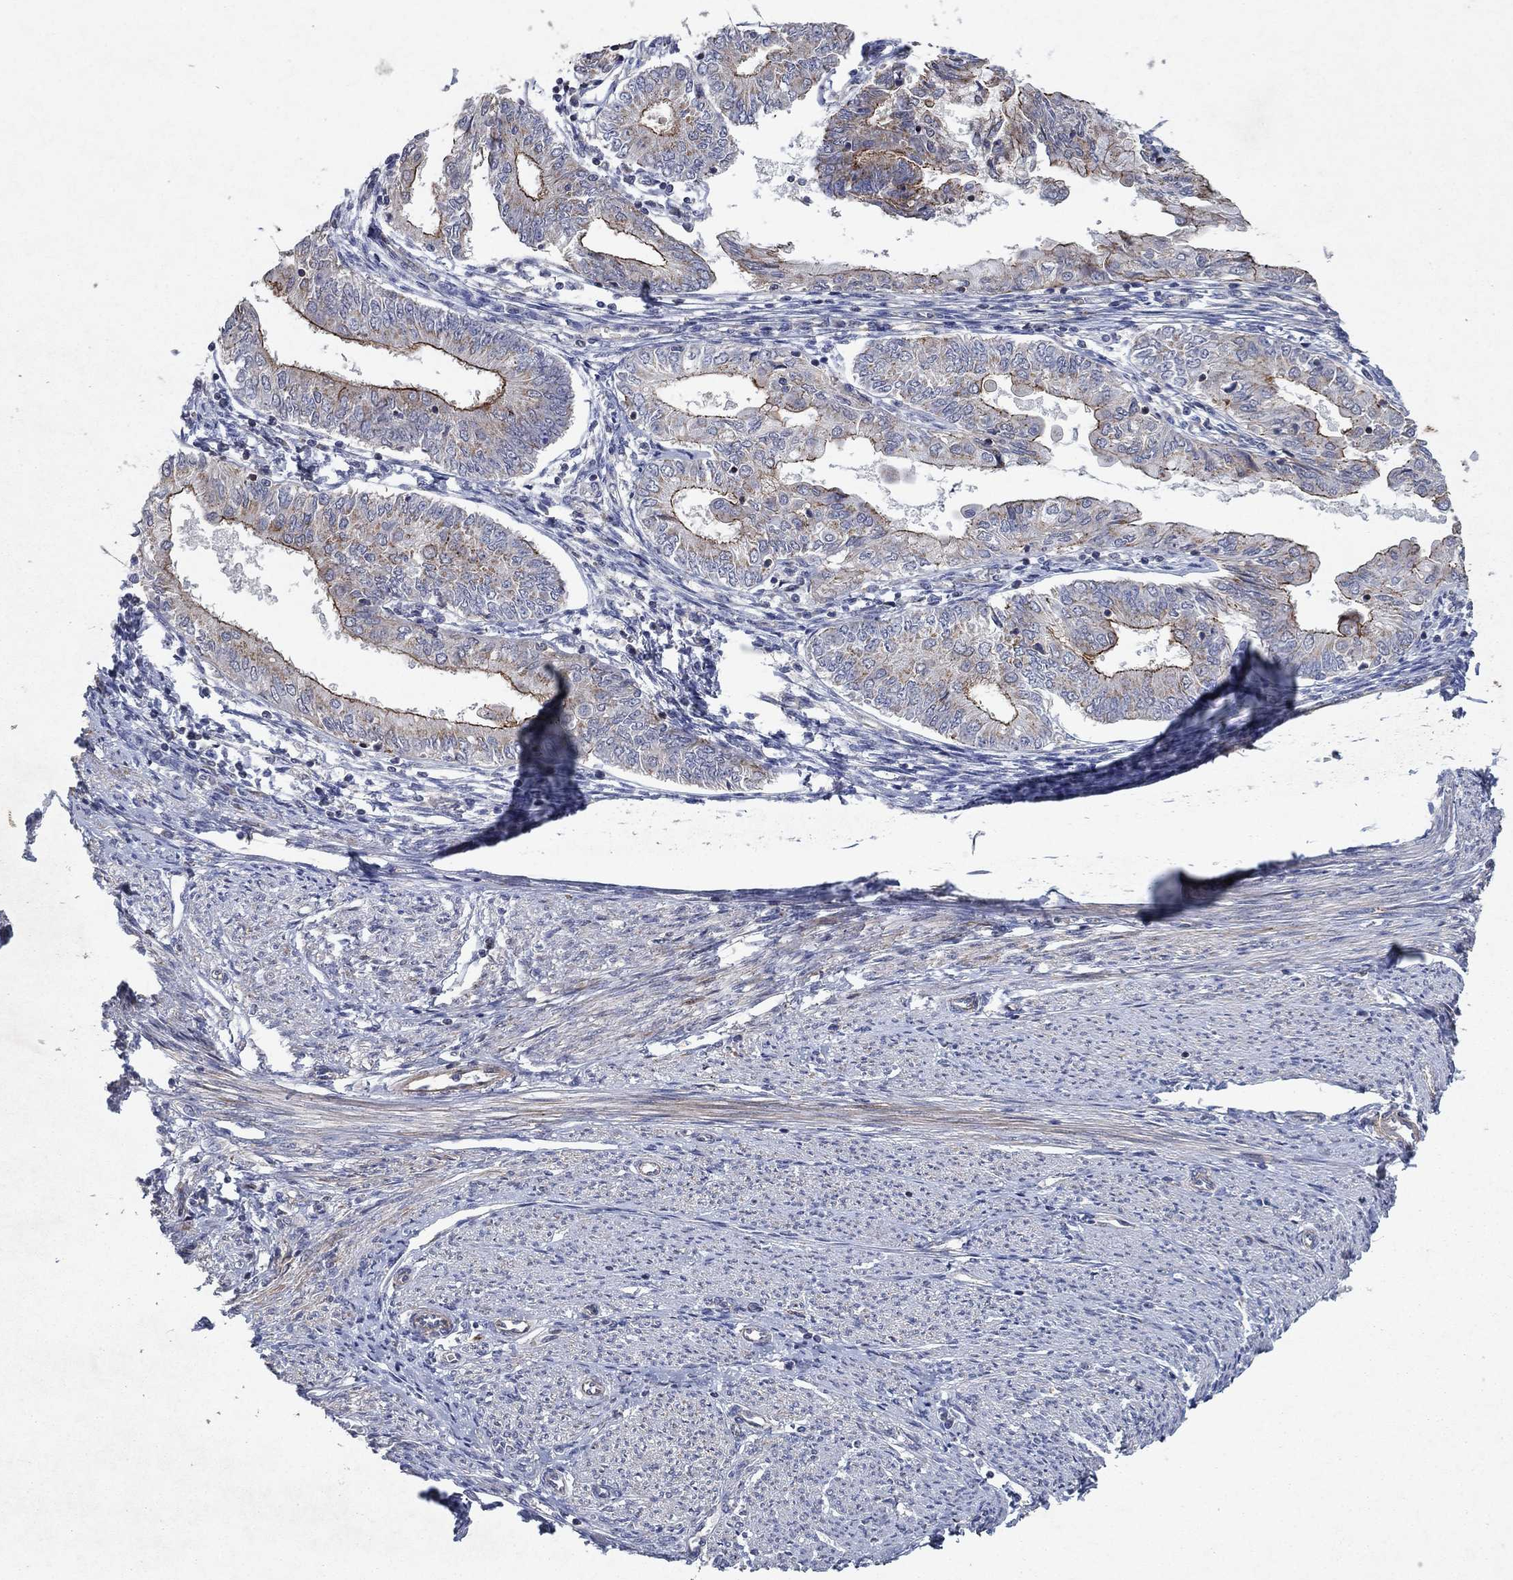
{"staining": {"intensity": "strong", "quantity": "<25%", "location": "cytoplasmic/membranous"}, "tissue": "endometrial cancer", "cell_type": "Tumor cells", "image_type": "cancer", "snomed": [{"axis": "morphology", "description": "Adenocarcinoma, NOS"}, {"axis": "topography", "description": "Endometrium"}], "caption": "IHC staining of endometrial cancer (adenocarcinoma), which demonstrates medium levels of strong cytoplasmic/membranous expression in approximately <25% of tumor cells indicating strong cytoplasmic/membranous protein staining. The staining was performed using DAB (brown) for protein detection and nuclei were counterstained in hematoxylin (blue).", "gene": "FRG1", "patient": {"sex": "female", "age": 68}}